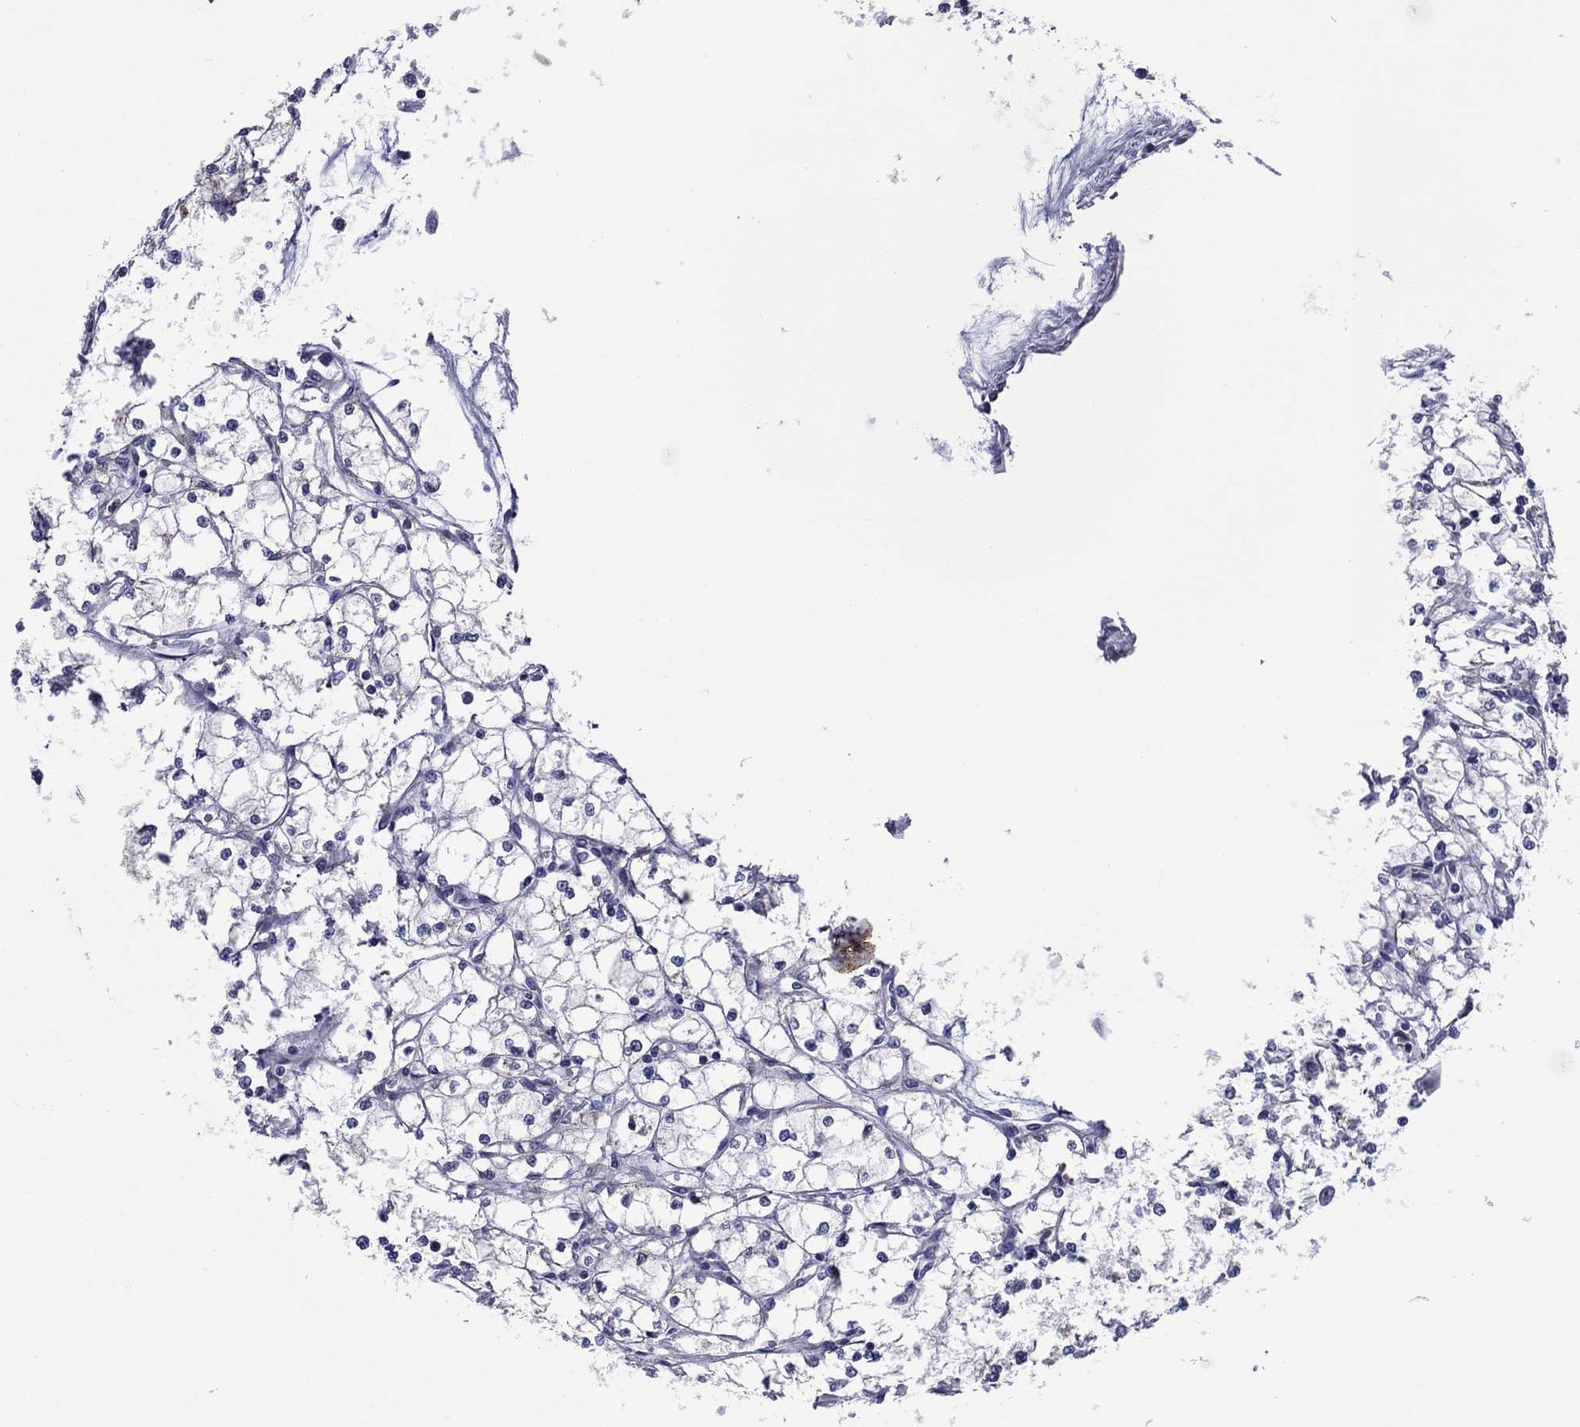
{"staining": {"intensity": "negative", "quantity": "none", "location": "none"}, "tissue": "renal cancer", "cell_type": "Tumor cells", "image_type": "cancer", "snomed": [{"axis": "morphology", "description": "Adenocarcinoma, NOS"}, {"axis": "topography", "description": "Kidney"}], "caption": "Renal cancer stained for a protein using immunohistochemistry reveals no staining tumor cells.", "gene": "GPR155", "patient": {"sex": "male", "age": 67}}